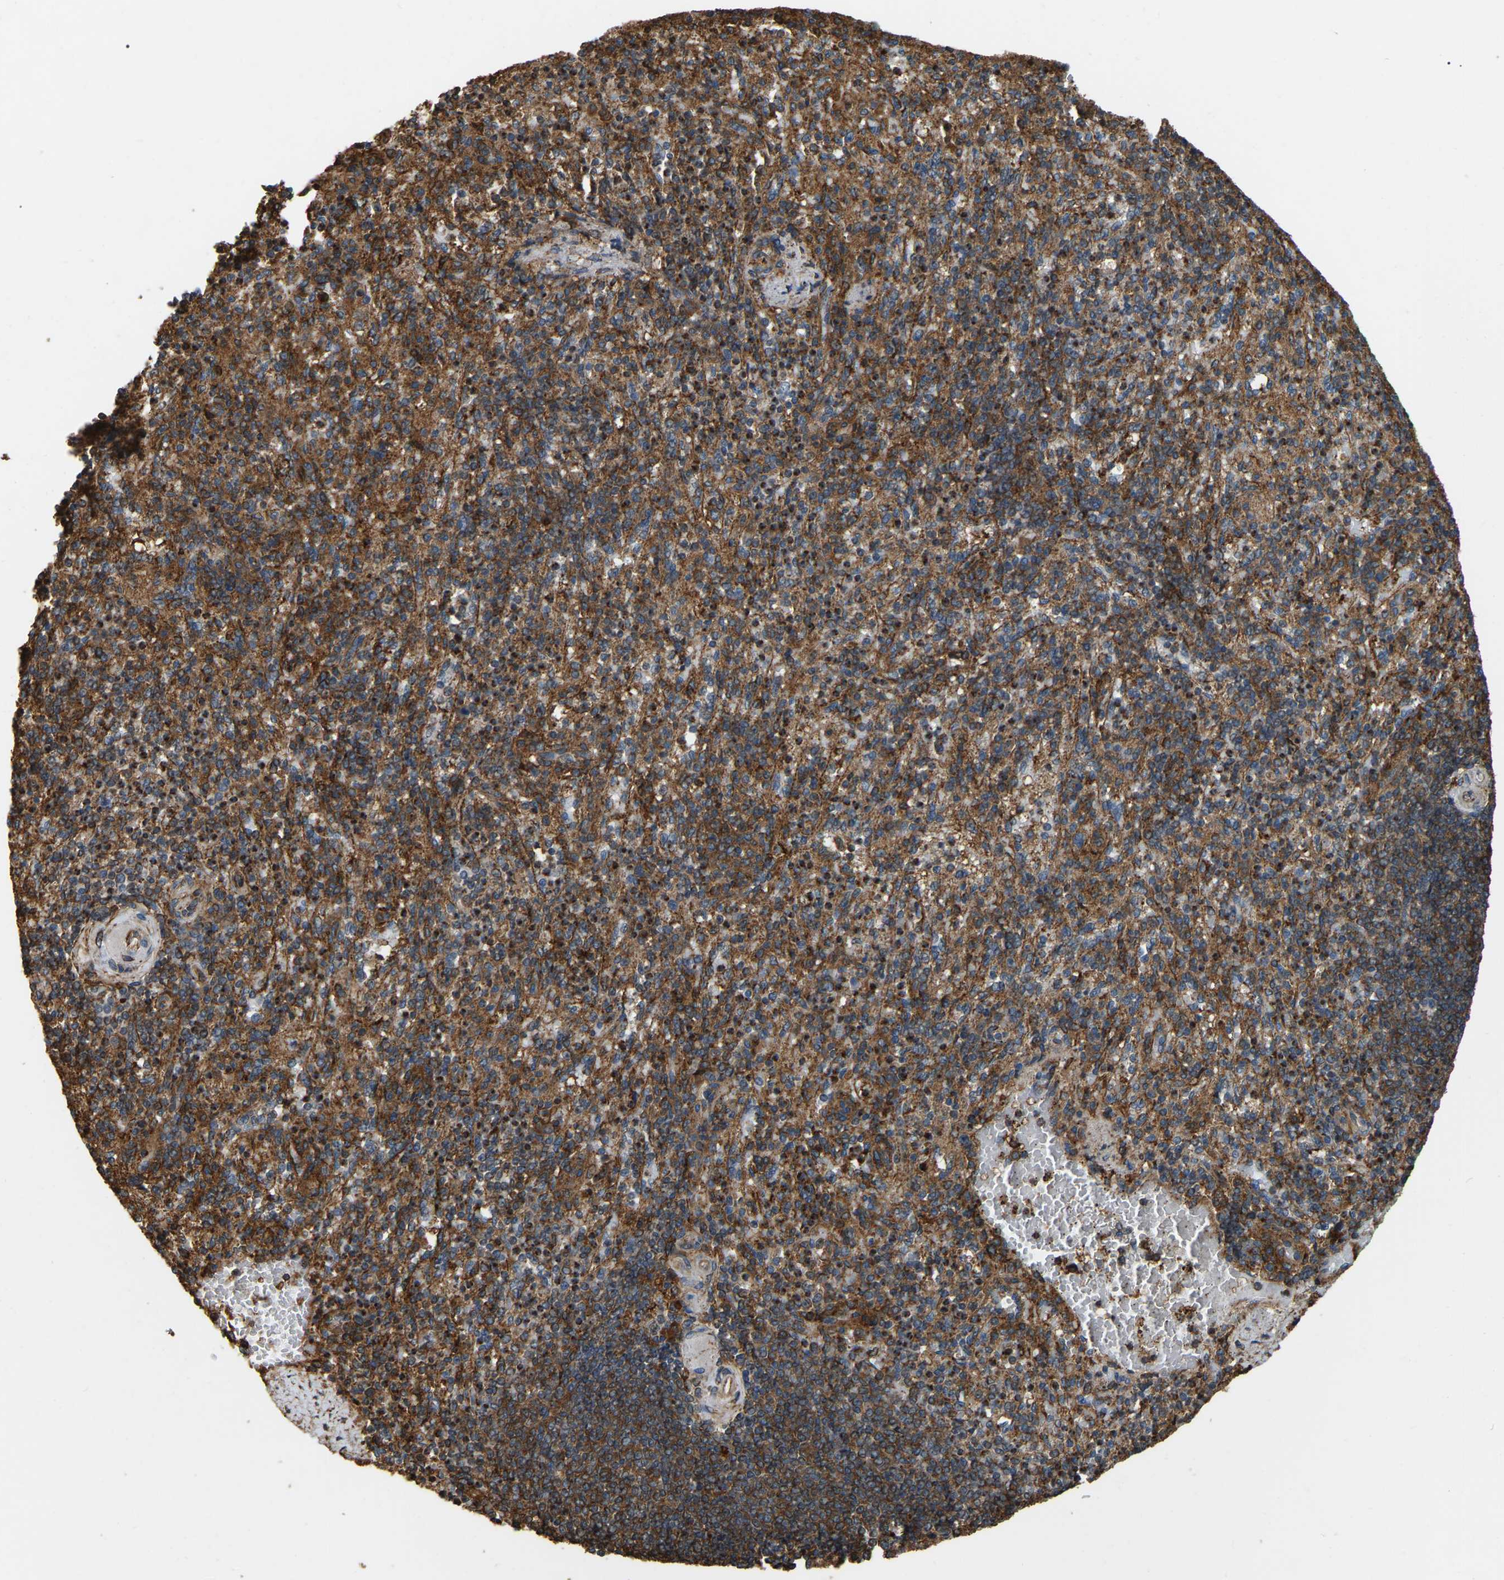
{"staining": {"intensity": "strong", "quantity": ">75%", "location": "cytoplasmic/membranous"}, "tissue": "spleen", "cell_type": "Cells in red pulp", "image_type": "normal", "snomed": [{"axis": "morphology", "description": "Normal tissue, NOS"}, {"axis": "topography", "description": "Spleen"}], "caption": "High-magnification brightfield microscopy of normal spleen stained with DAB (brown) and counterstained with hematoxylin (blue). cells in red pulp exhibit strong cytoplasmic/membranous positivity is identified in about>75% of cells.", "gene": "SAMD9L", "patient": {"sex": "female", "age": 74}}